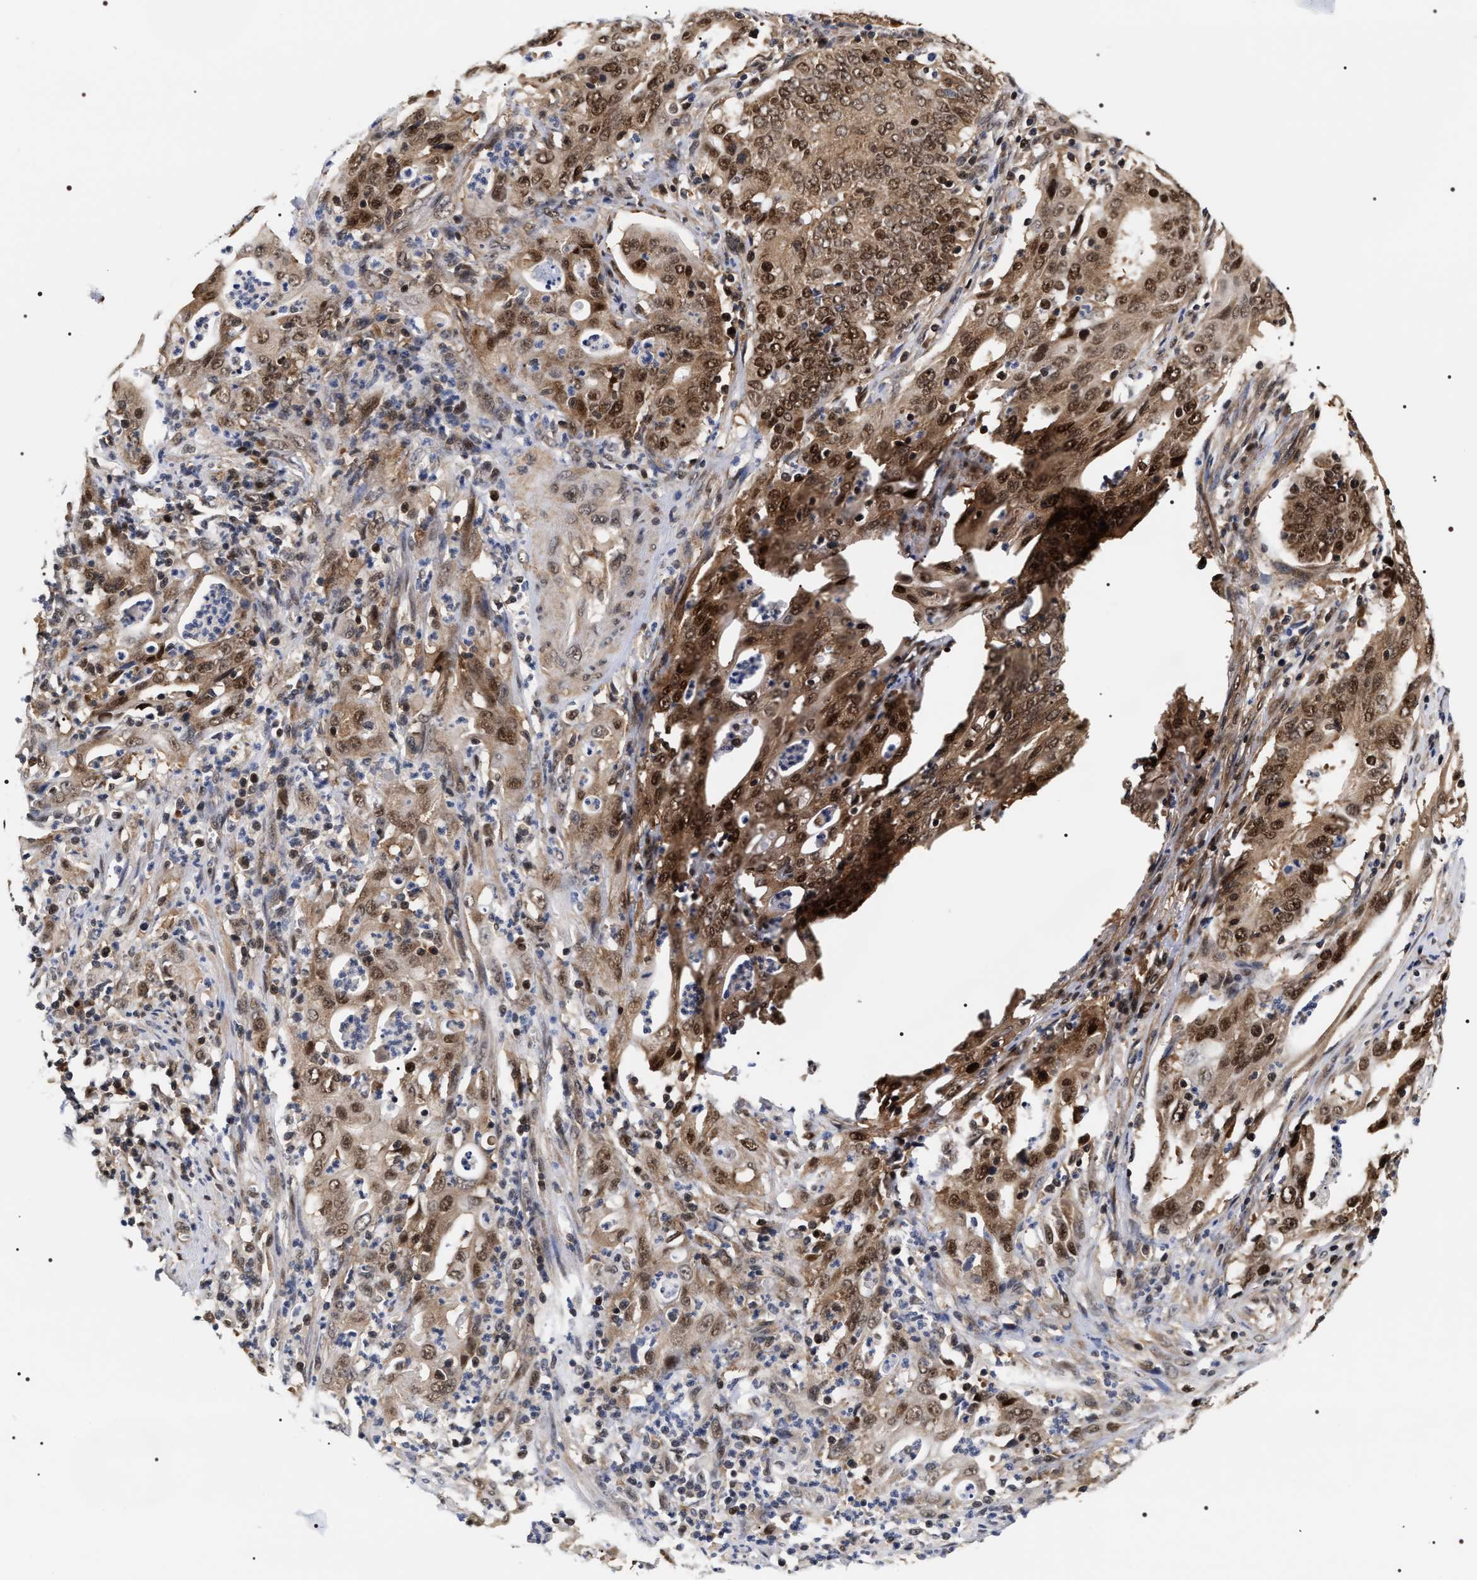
{"staining": {"intensity": "strong", "quantity": ">75%", "location": "cytoplasmic/membranous,nuclear"}, "tissue": "cervical cancer", "cell_type": "Tumor cells", "image_type": "cancer", "snomed": [{"axis": "morphology", "description": "Adenocarcinoma, NOS"}, {"axis": "topography", "description": "Cervix"}], "caption": "Tumor cells demonstrate strong cytoplasmic/membranous and nuclear staining in approximately >75% of cells in cervical adenocarcinoma. The protein of interest is shown in brown color, while the nuclei are stained blue.", "gene": "BAG6", "patient": {"sex": "female", "age": 44}}